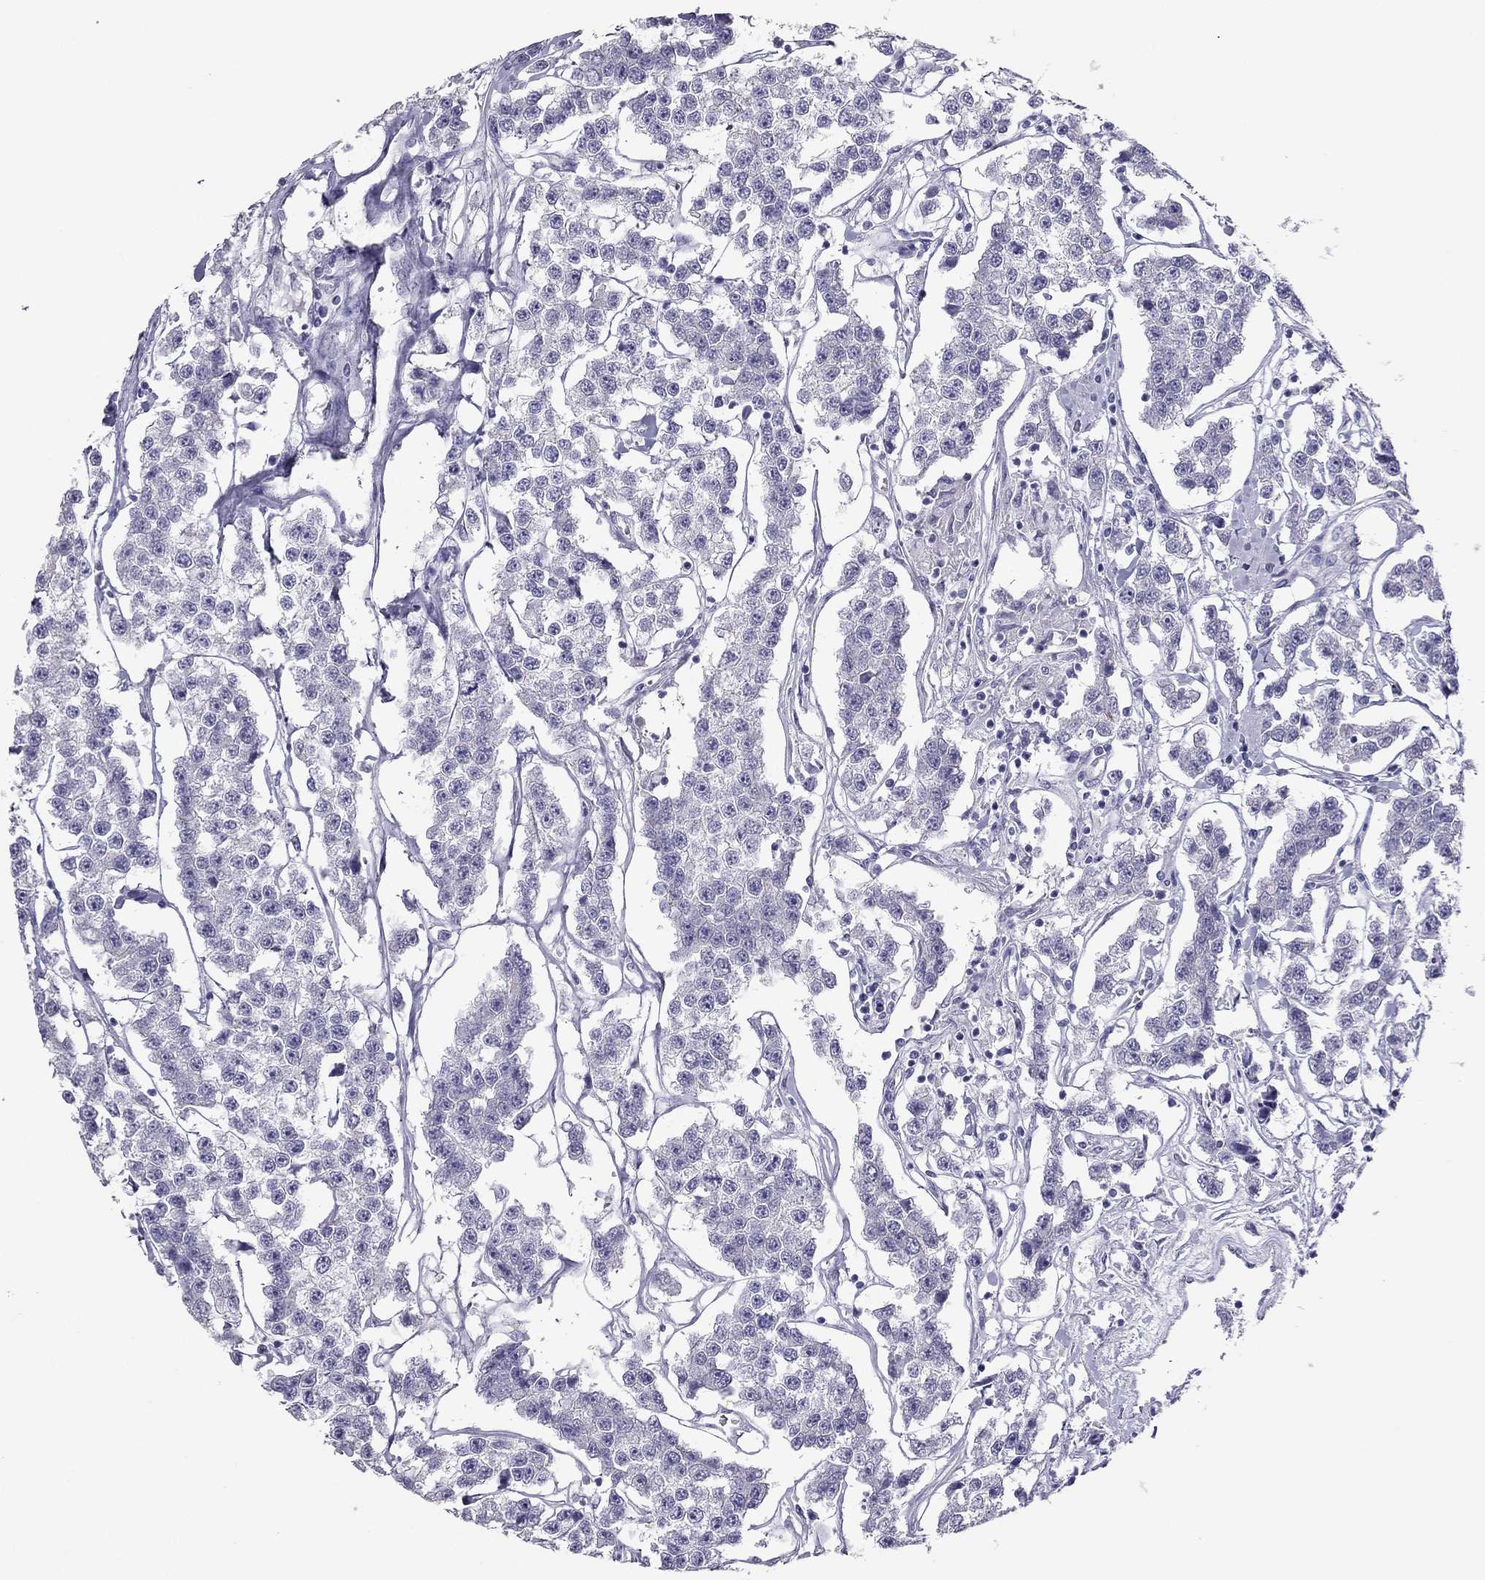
{"staining": {"intensity": "negative", "quantity": "none", "location": "none"}, "tissue": "testis cancer", "cell_type": "Tumor cells", "image_type": "cancer", "snomed": [{"axis": "morphology", "description": "Seminoma, NOS"}, {"axis": "topography", "description": "Testis"}], "caption": "Photomicrograph shows no significant protein positivity in tumor cells of testis cancer (seminoma).", "gene": "PDE6A", "patient": {"sex": "male", "age": 59}}